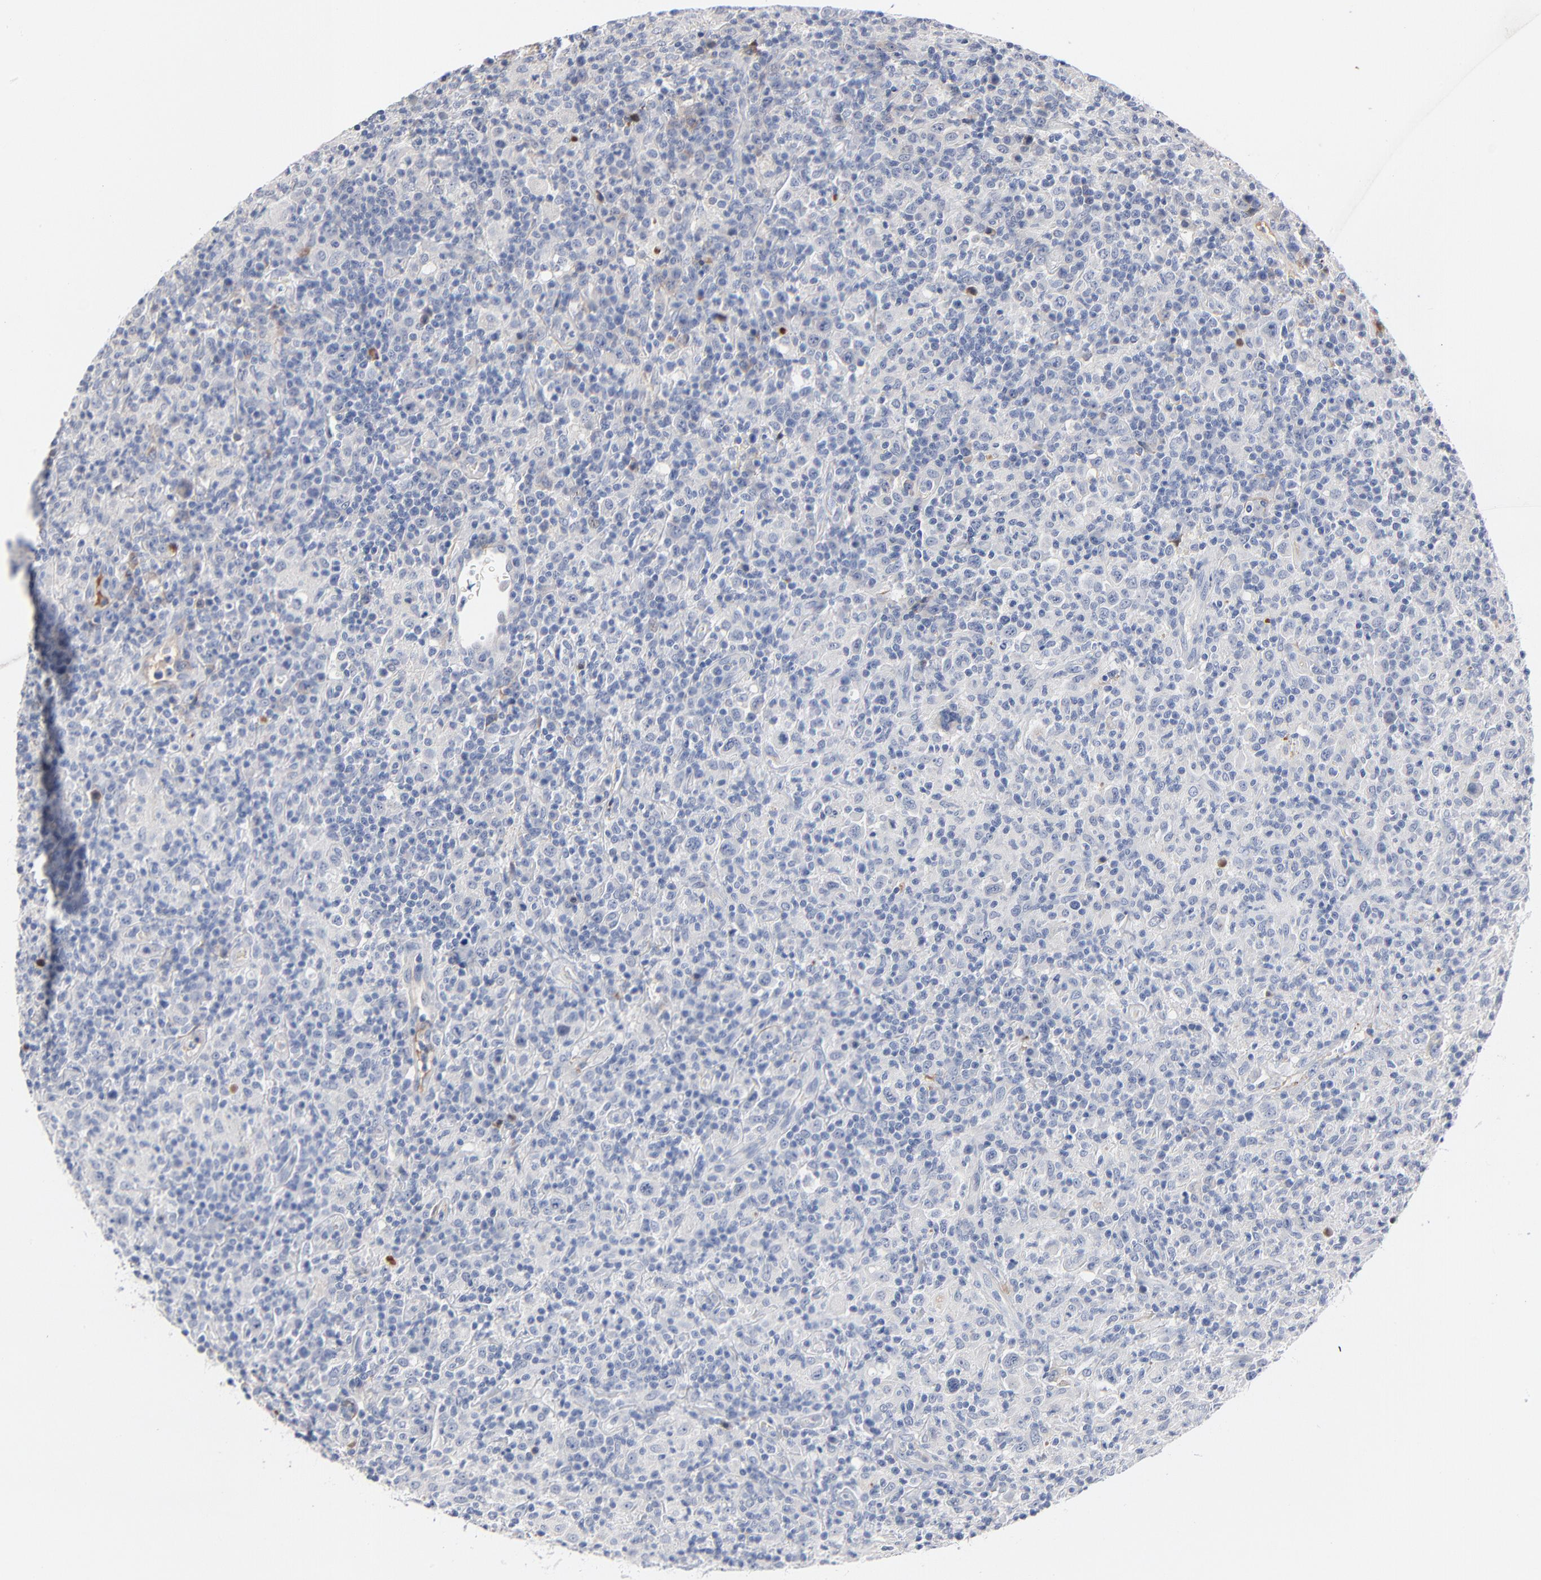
{"staining": {"intensity": "negative", "quantity": "none", "location": "none"}, "tissue": "lymphoma", "cell_type": "Tumor cells", "image_type": "cancer", "snomed": [{"axis": "morphology", "description": "Hodgkin's disease, NOS"}, {"axis": "topography", "description": "Lymph node"}], "caption": "A histopathology image of human Hodgkin's disease is negative for staining in tumor cells.", "gene": "SERPINA4", "patient": {"sex": "male", "age": 65}}